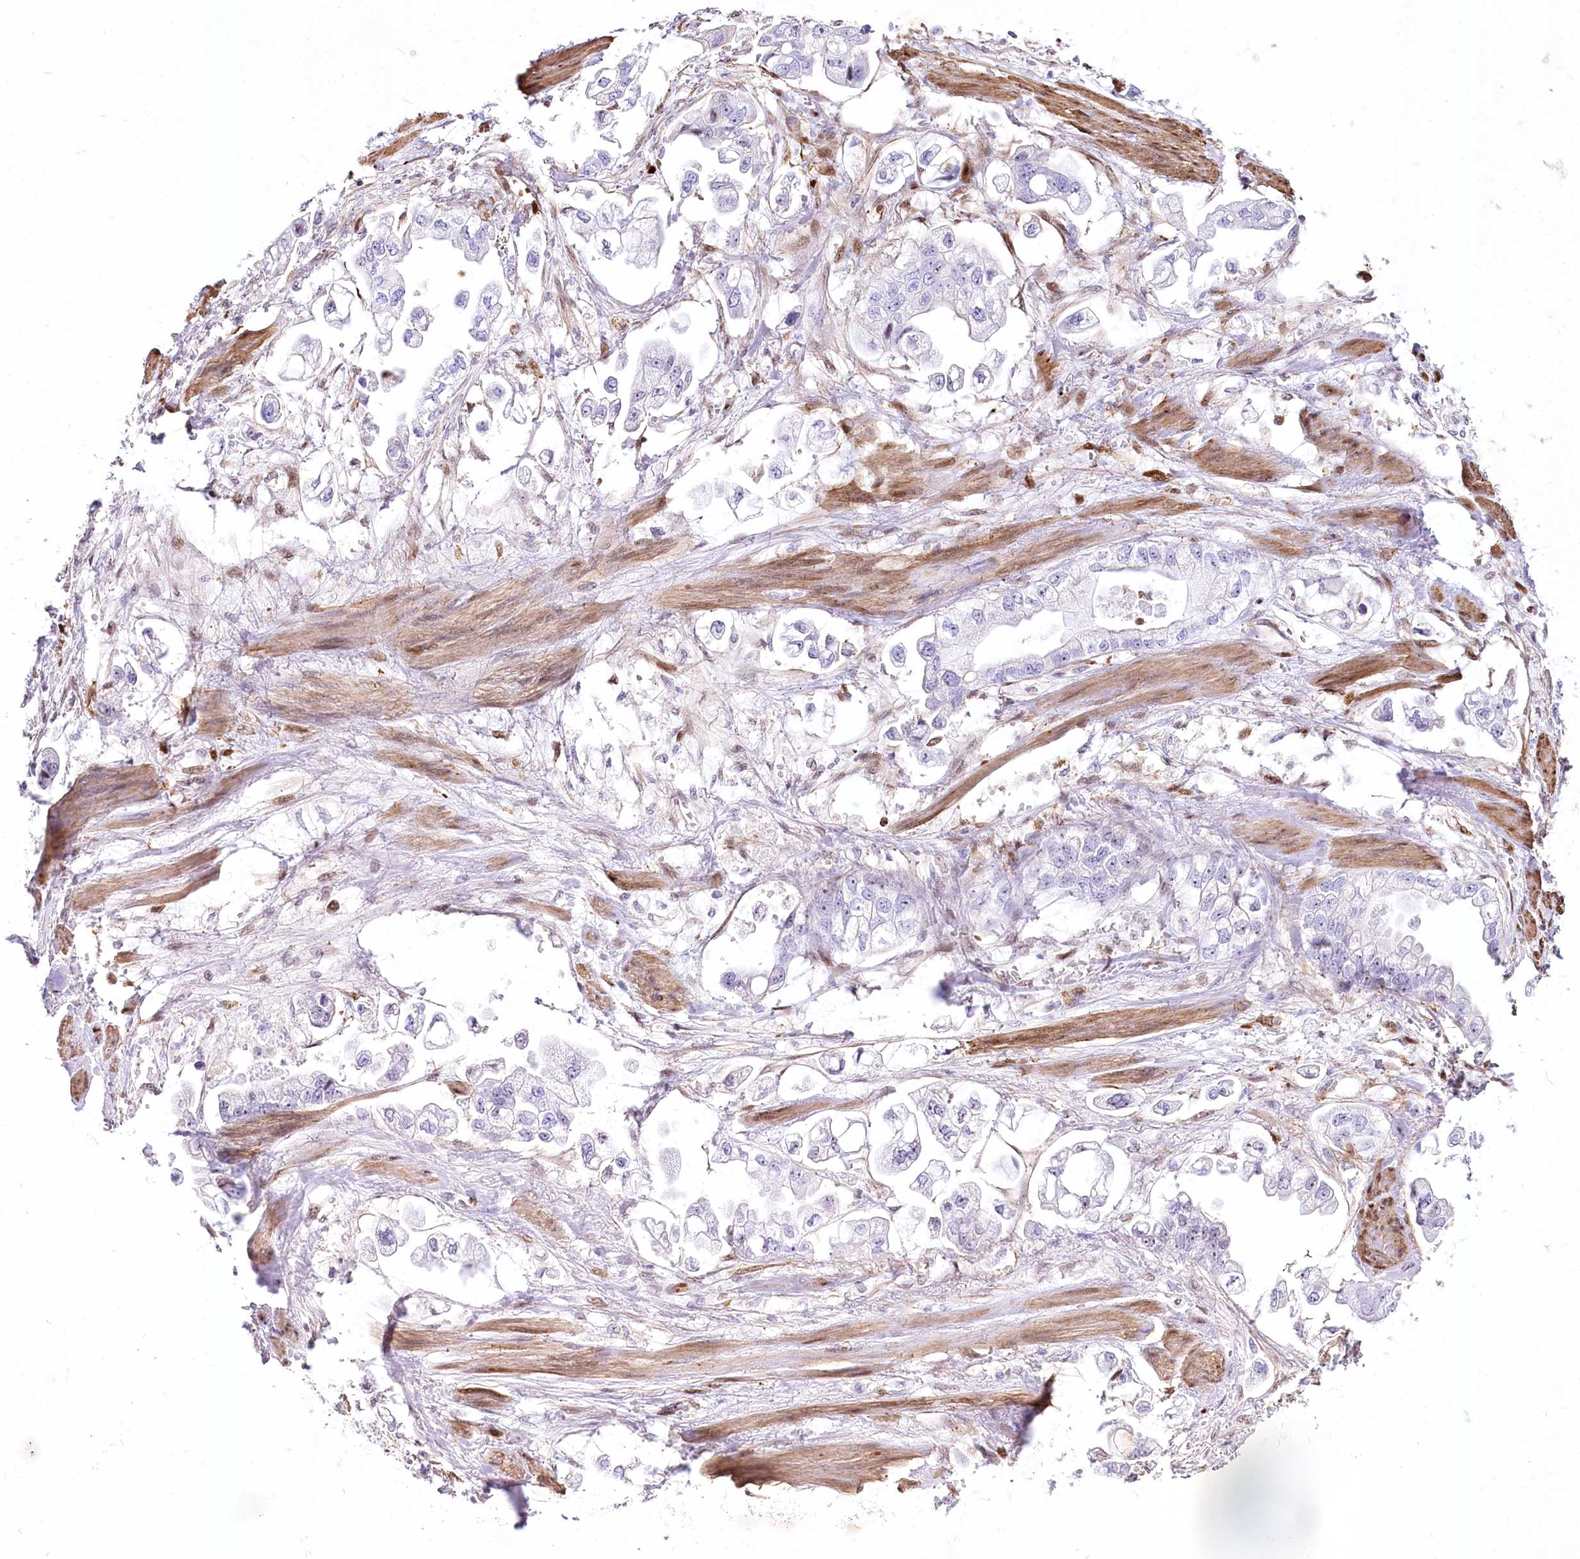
{"staining": {"intensity": "negative", "quantity": "none", "location": "none"}, "tissue": "stomach cancer", "cell_type": "Tumor cells", "image_type": "cancer", "snomed": [{"axis": "morphology", "description": "Adenocarcinoma, NOS"}, {"axis": "topography", "description": "Stomach"}], "caption": "A micrograph of stomach cancer (adenocarcinoma) stained for a protein displays no brown staining in tumor cells.", "gene": "PTMS", "patient": {"sex": "male", "age": 62}}